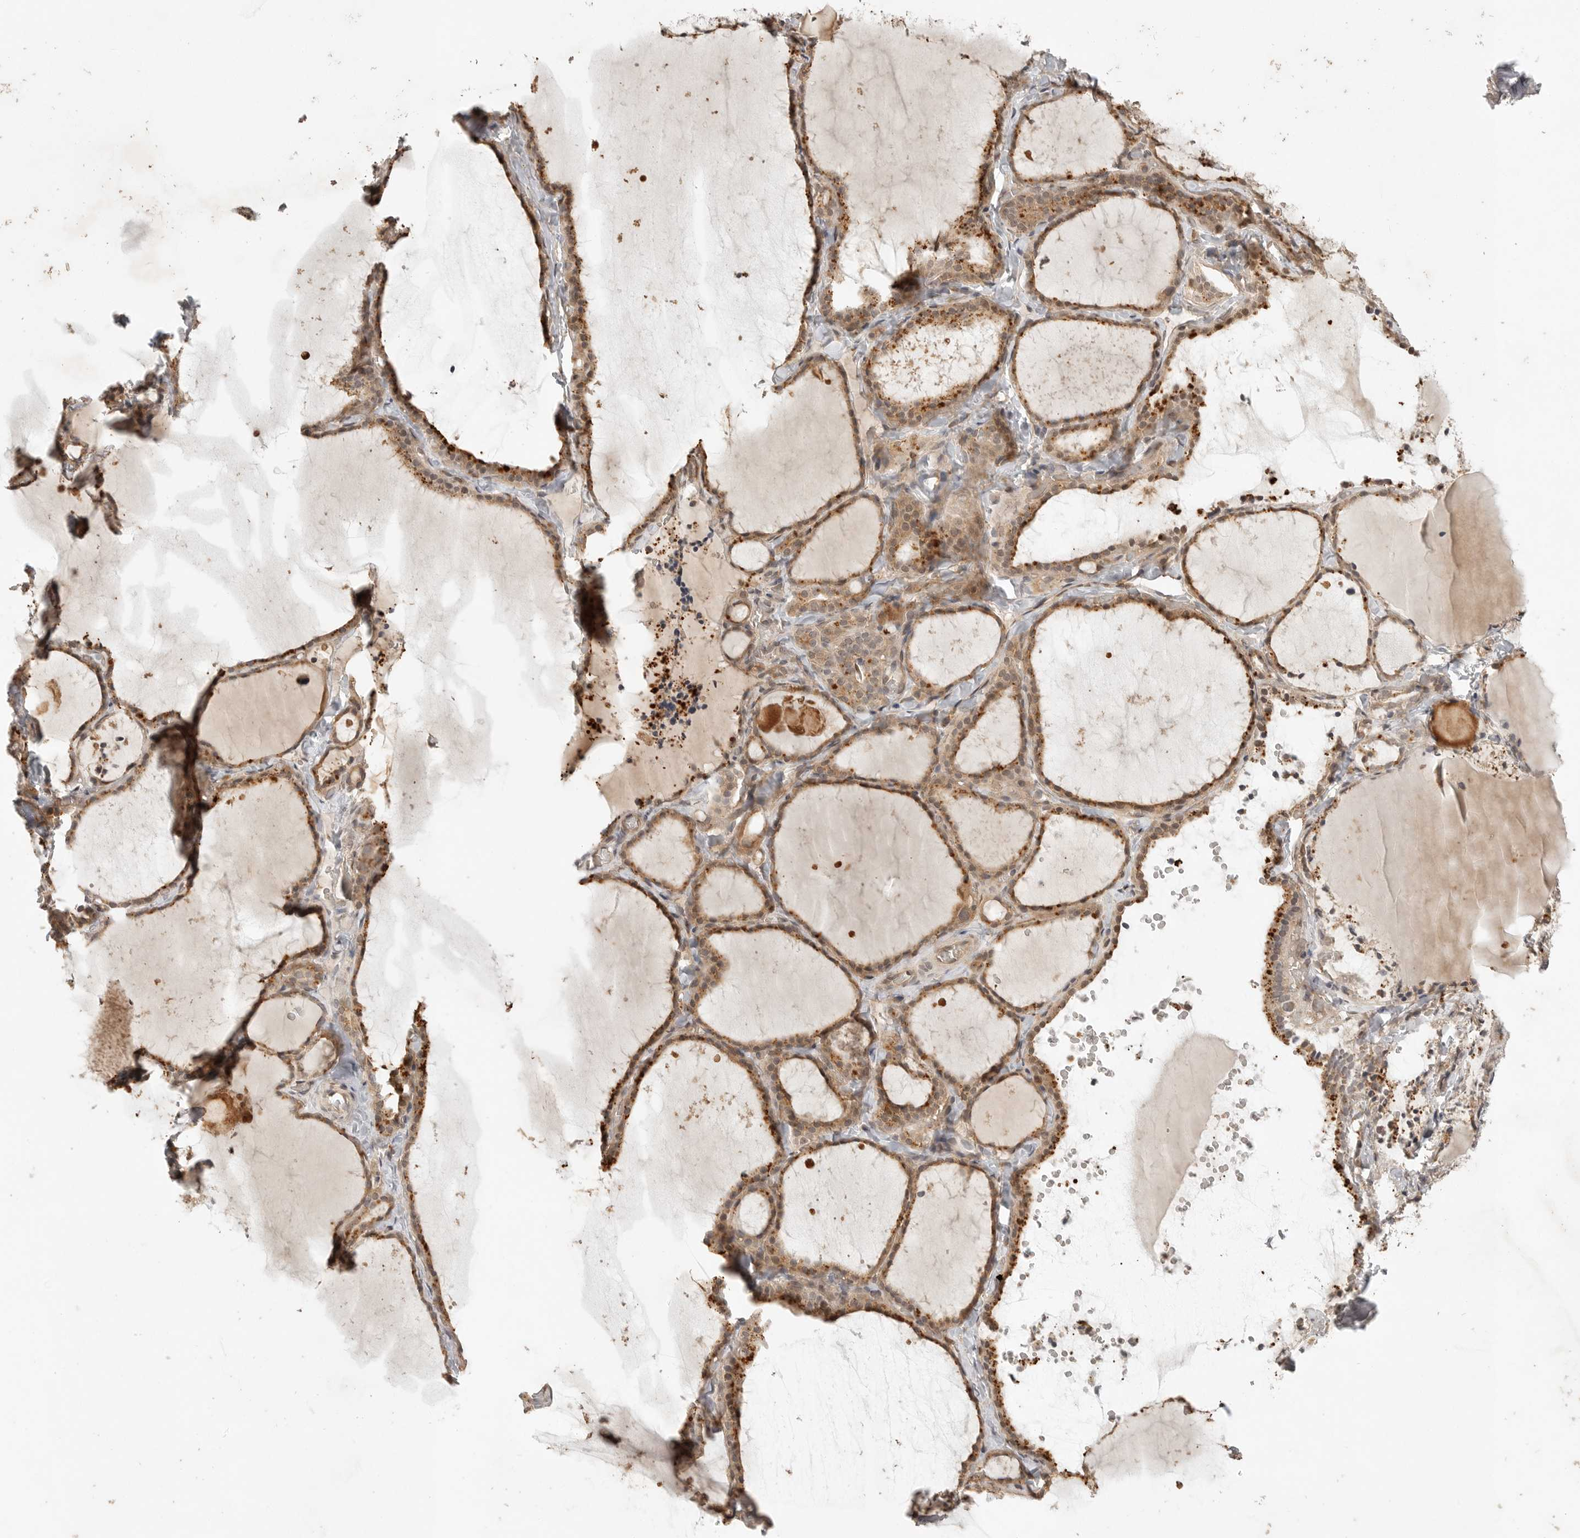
{"staining": {"intensity": "moderate", "quantity": ">75%", "location": "cytoplasmic/membranous"}, "tissue": "thyroid gland", "cell_type": "Glandular cells", "image_type": "normal", "snomed": [{"axis": "morphology", "description": "Normal tissue, NOS"}, {"axis": "topography", "description": "Thyroid gland"}], "caption": "Glandular cells display medium levels of moderate cytoplasmic/membranous positivity in approximately >75% of cells in normal human thyroid gland.", "gene": "ZNF232", "patient": {"sex": "female", "age": 22}}